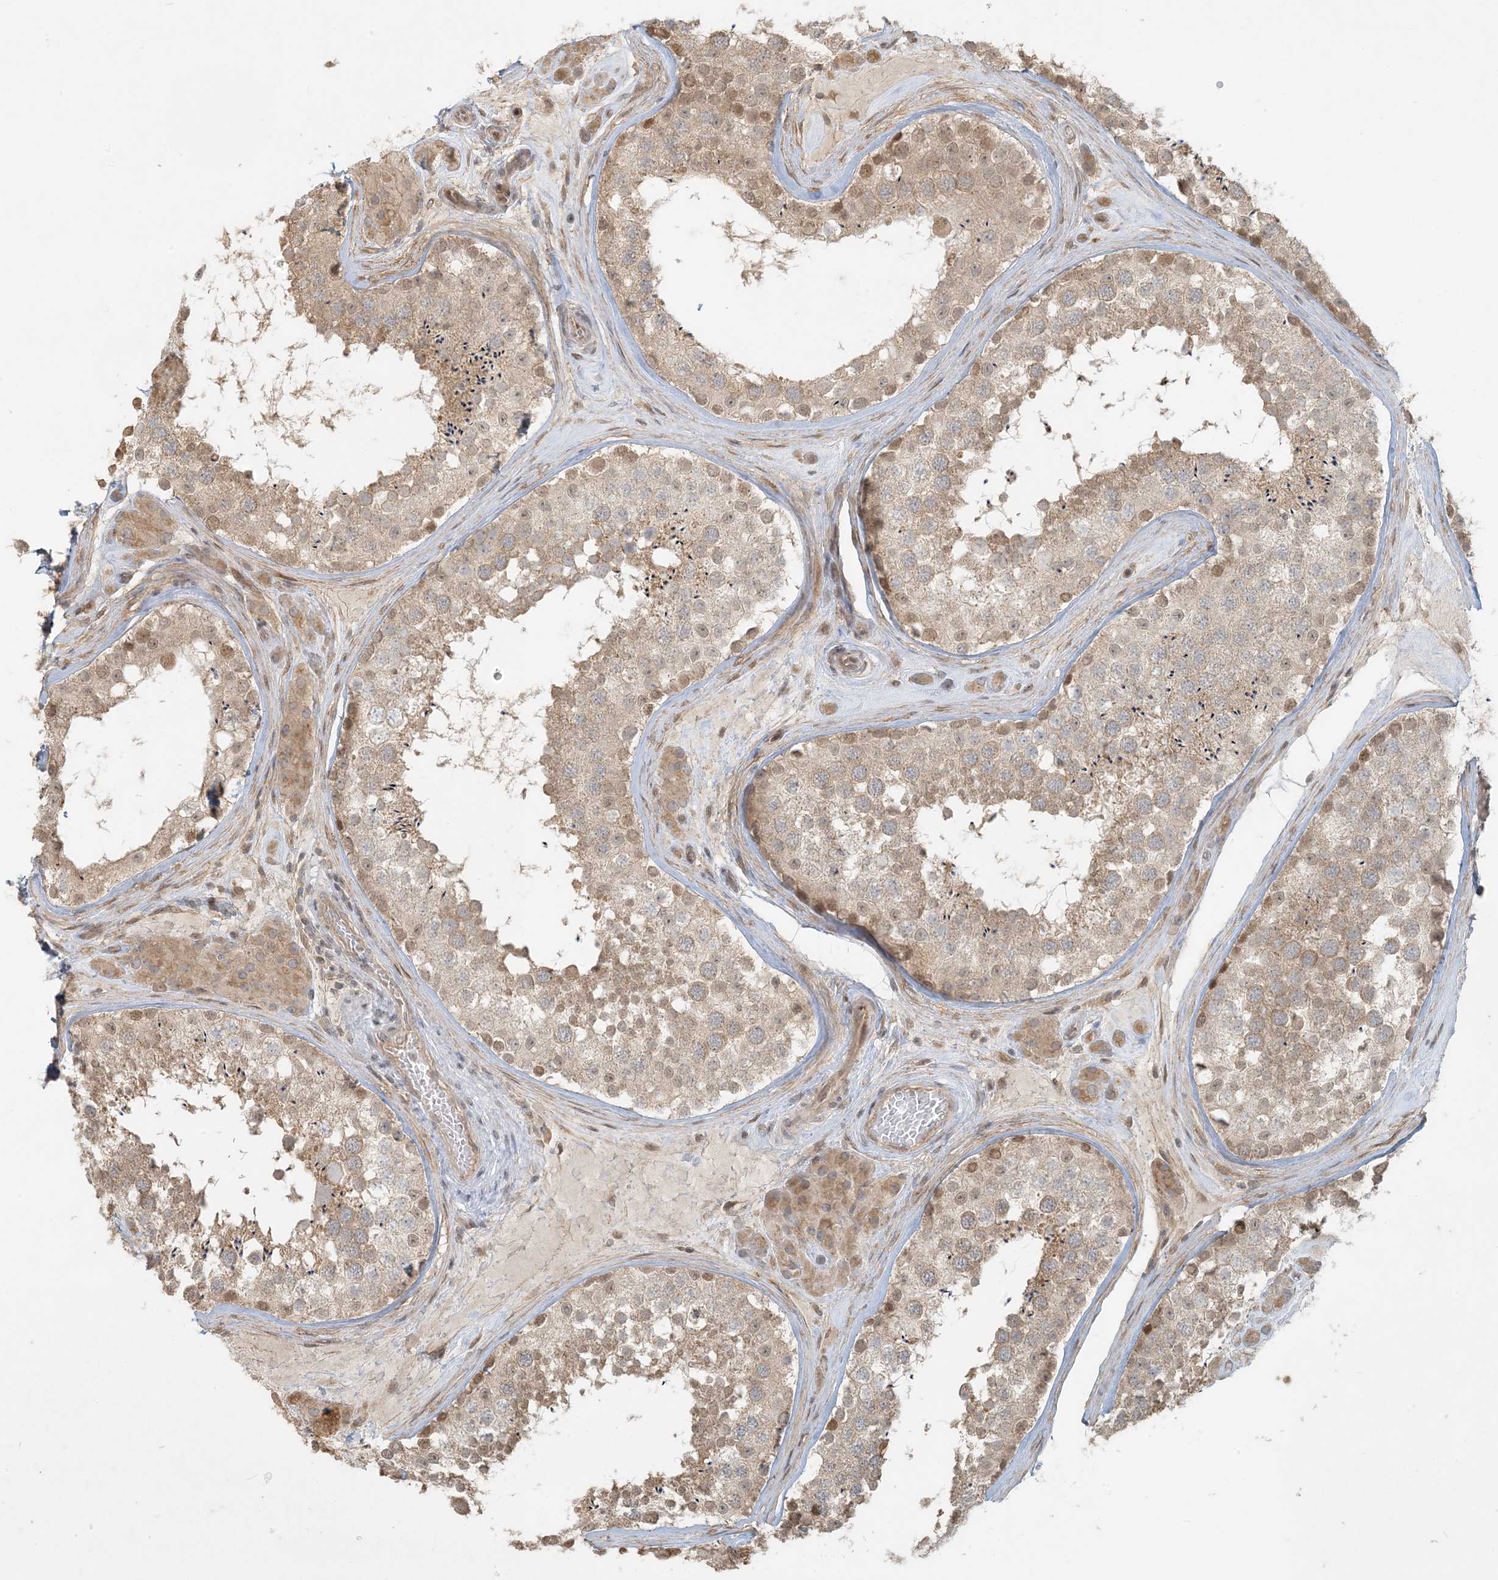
{"staining": {"intensity": "moderate", "quantity": "25%-75%", "location": "cytoplasmic/membranous,nuclear"}, "tissue": "testis", "cell_type": "Cells in seminiferous ducts", "image_type": "normal", "snomed": [{"axis": "morphology", "description": "Normal tissue, NOS"}, {"axis": "topography", "description": "Testis"}], "caption": "High-magnification brightfield microscopy of benign testis stained with DAB (3,3'-diaminobenzidine) (brown) and counterstained with hematoxylin (blue). cells in seminiferous ducts exhibit moderate cytoplasmic/membranous,nuclear expression is identified in about25%-75% of cells.", "gene": "BCORL1", "patient": {"sex": "male", "age": 46}}